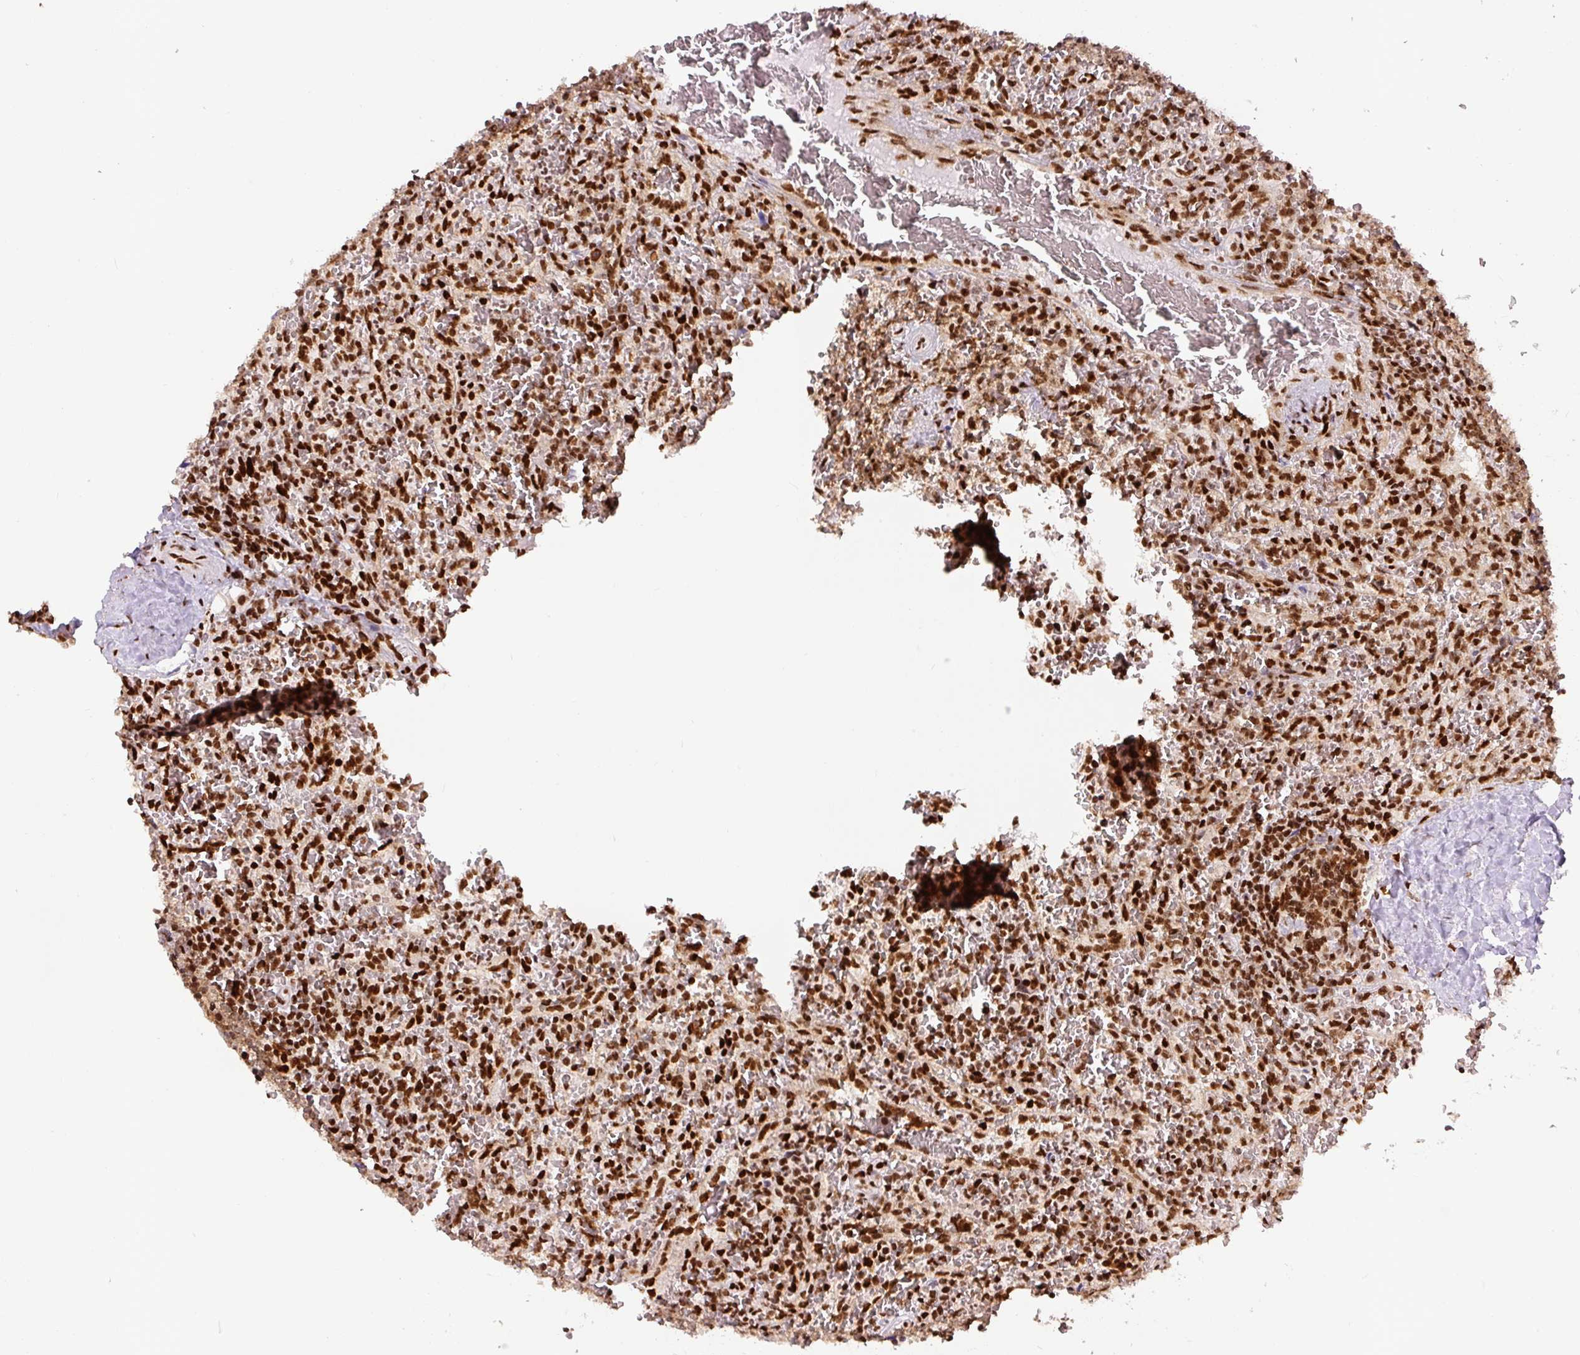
{"staining": {"intensity": "strong", "quantity": ">75%", "location": "nuclear"}, "tissue": "lymphoma", "cell_type": "Tumor cells", "image_type": "cancer", "snomed": [{"axis": "morphology", "description": "Malignant lymphoma, non-Hodgkin's type, Low grade"}, {"axis": "topography", "description": "Spleen"}], "caption": "A photomicrograph showing strong nuclear positivity in approximately >75% of tumor cells in lymphoma, as visualized by brown immunohistochemical staining.", "gene": "FUS", "patient": {"sex": "female", "age": 64}}